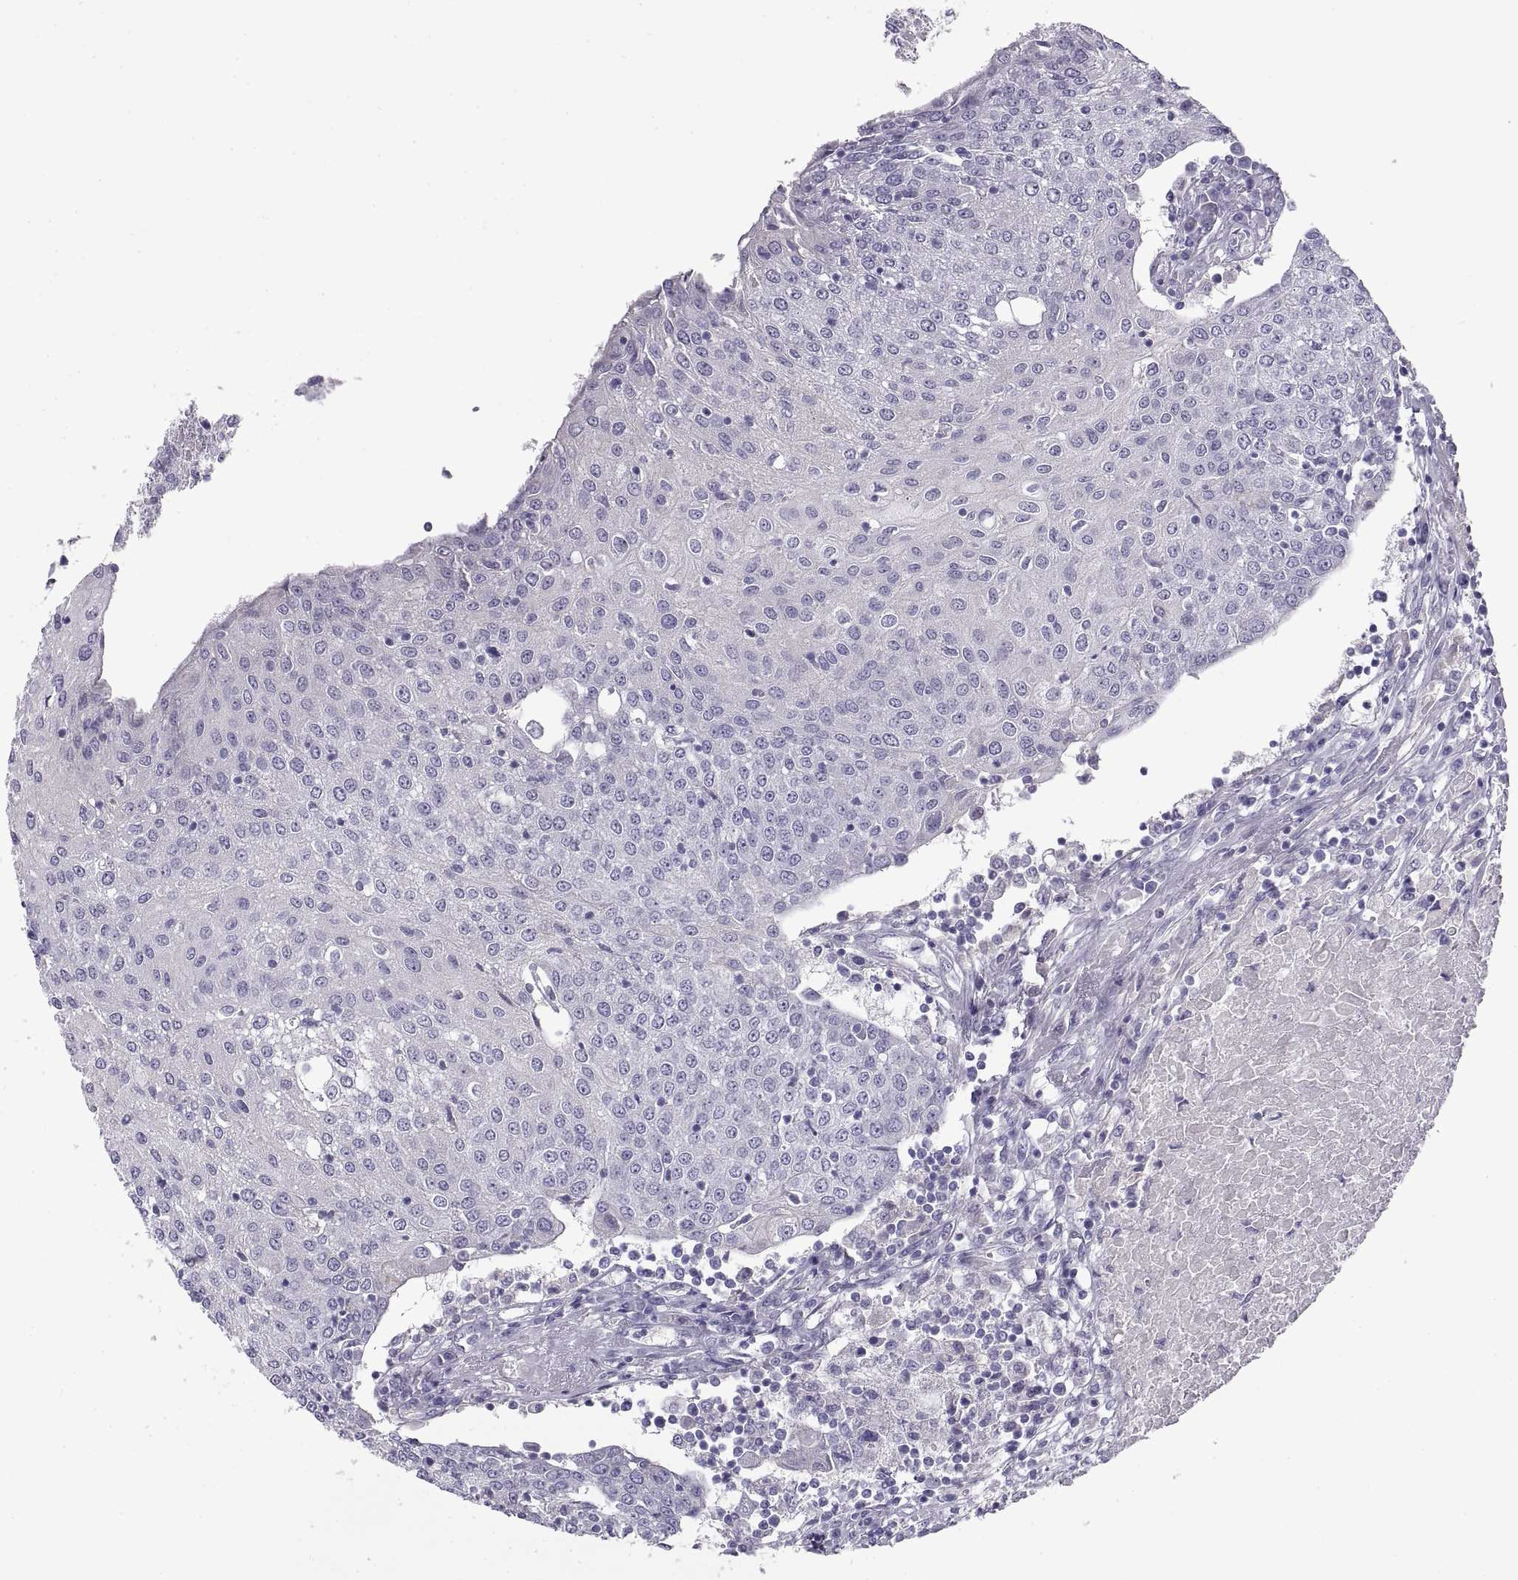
{"staining": {"intensity": "negative", "quantity": "none", "location": "none"}, "tissue": "urothelial cancer", "cell_type": "Tumor cells", "image_type": "cancer", "snomed": [{"axis": "morphology", "description": "Urothelial carcinoma, High grade"}, {"axis": "topography", "description": "Urinary bladder"}], "caption": "Micrograph shows no protein positivity in tumor cells of urothelial cancer tissue.", "gene": "CRYBB3", "patient": {"sex": "female", "age": 85}}